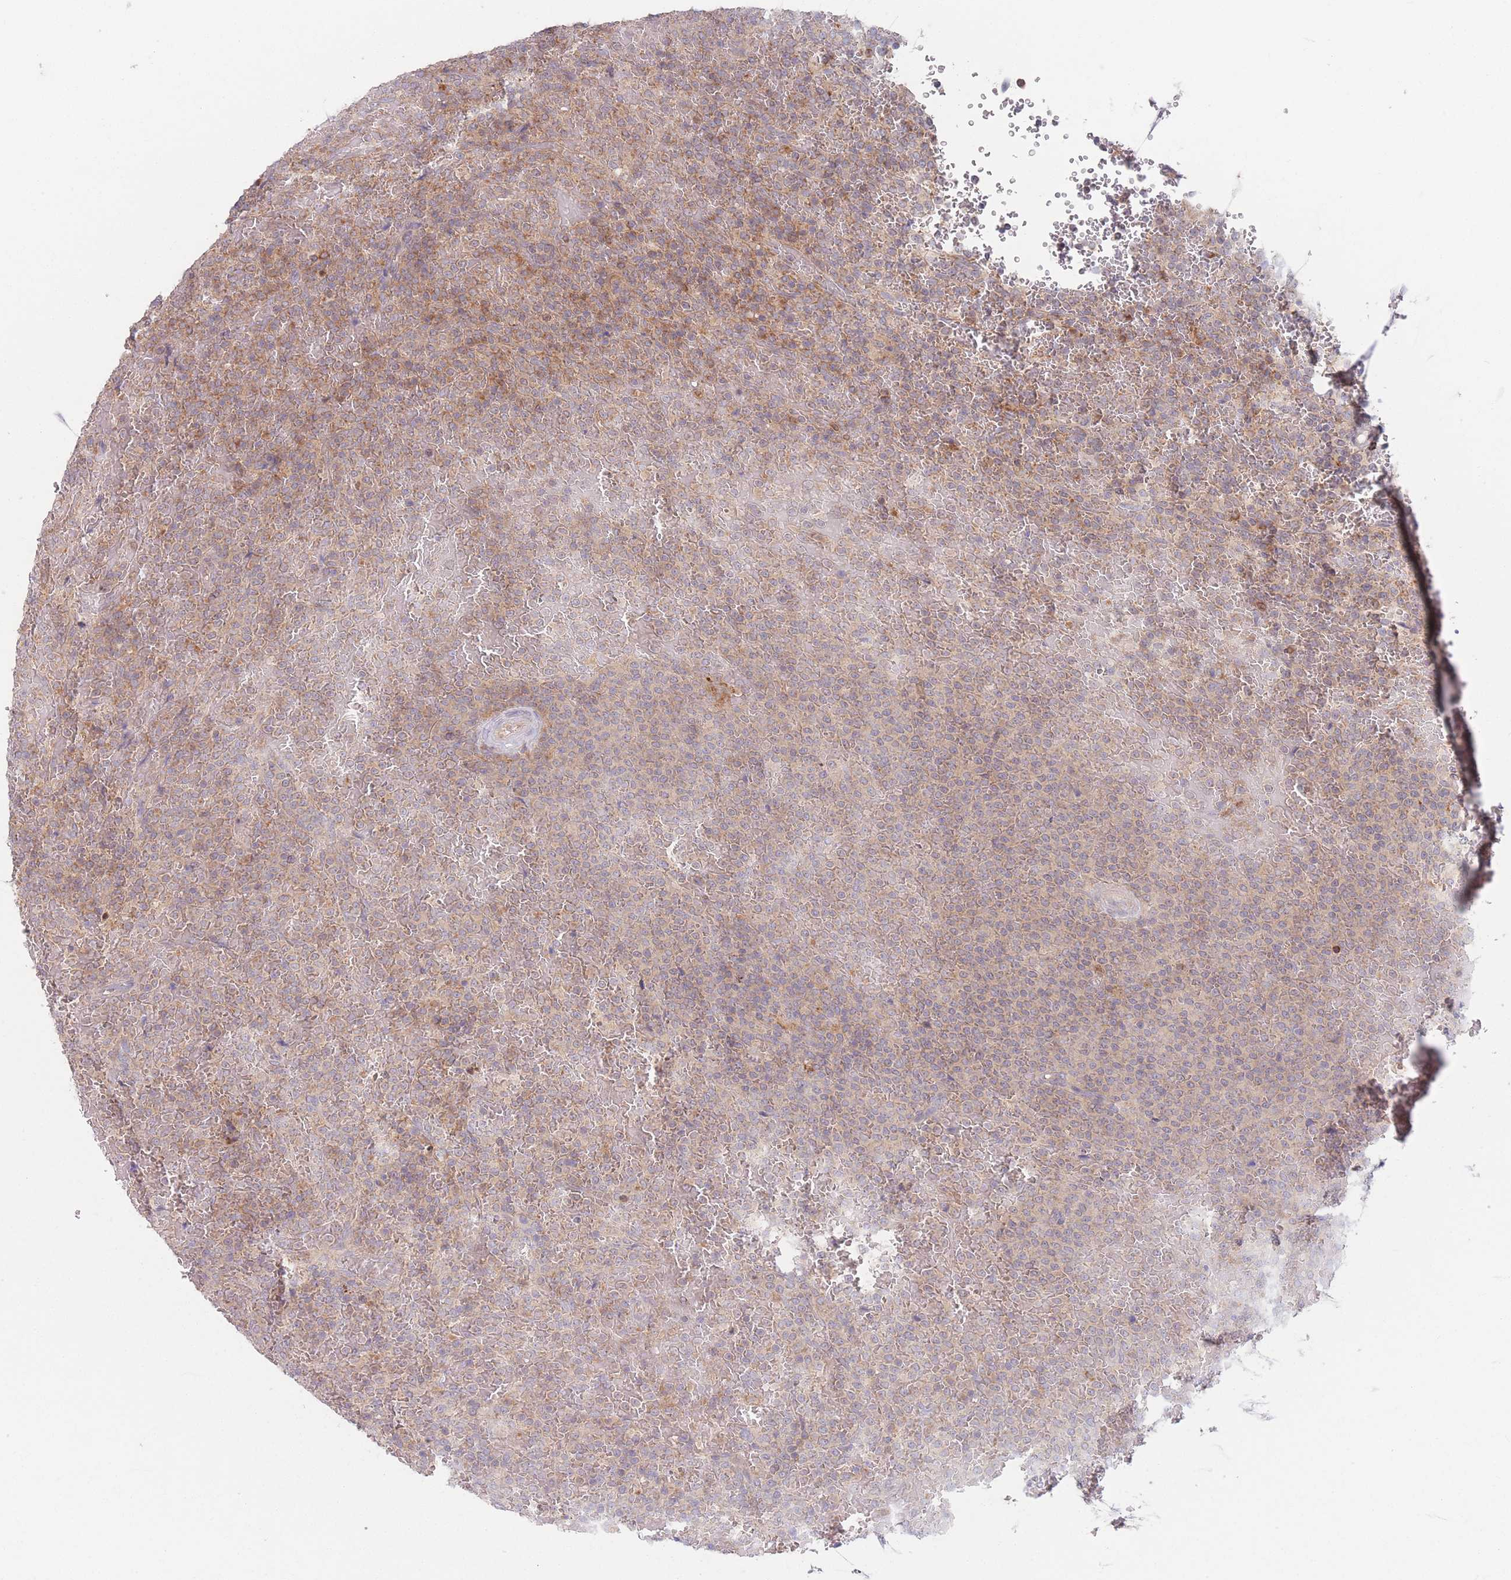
{"staining": {"intensity": "moderate", "quantity": "<25%", "location": "cytoplasmic/membranous"}, "tissue": "lymphoma", "cell_type": "Tumor cells", "image_type": "cancer", "snomed": [{"axis": "morphology", "description": "Malignant lymphoma, non-Hodgkin's type, Low grade"}, {"axis": "topography", "description": "Spleen"}], "caption": "Malignant lymphoma, non-Hodgkin's type (low-grade) stained for a protein (brown) exhibits moderate cytoplasmic/membranous positive staining in about <25% of tumor cells.", "gene": "PPM1A", "patient": {"sex": "male", "age": 60}}